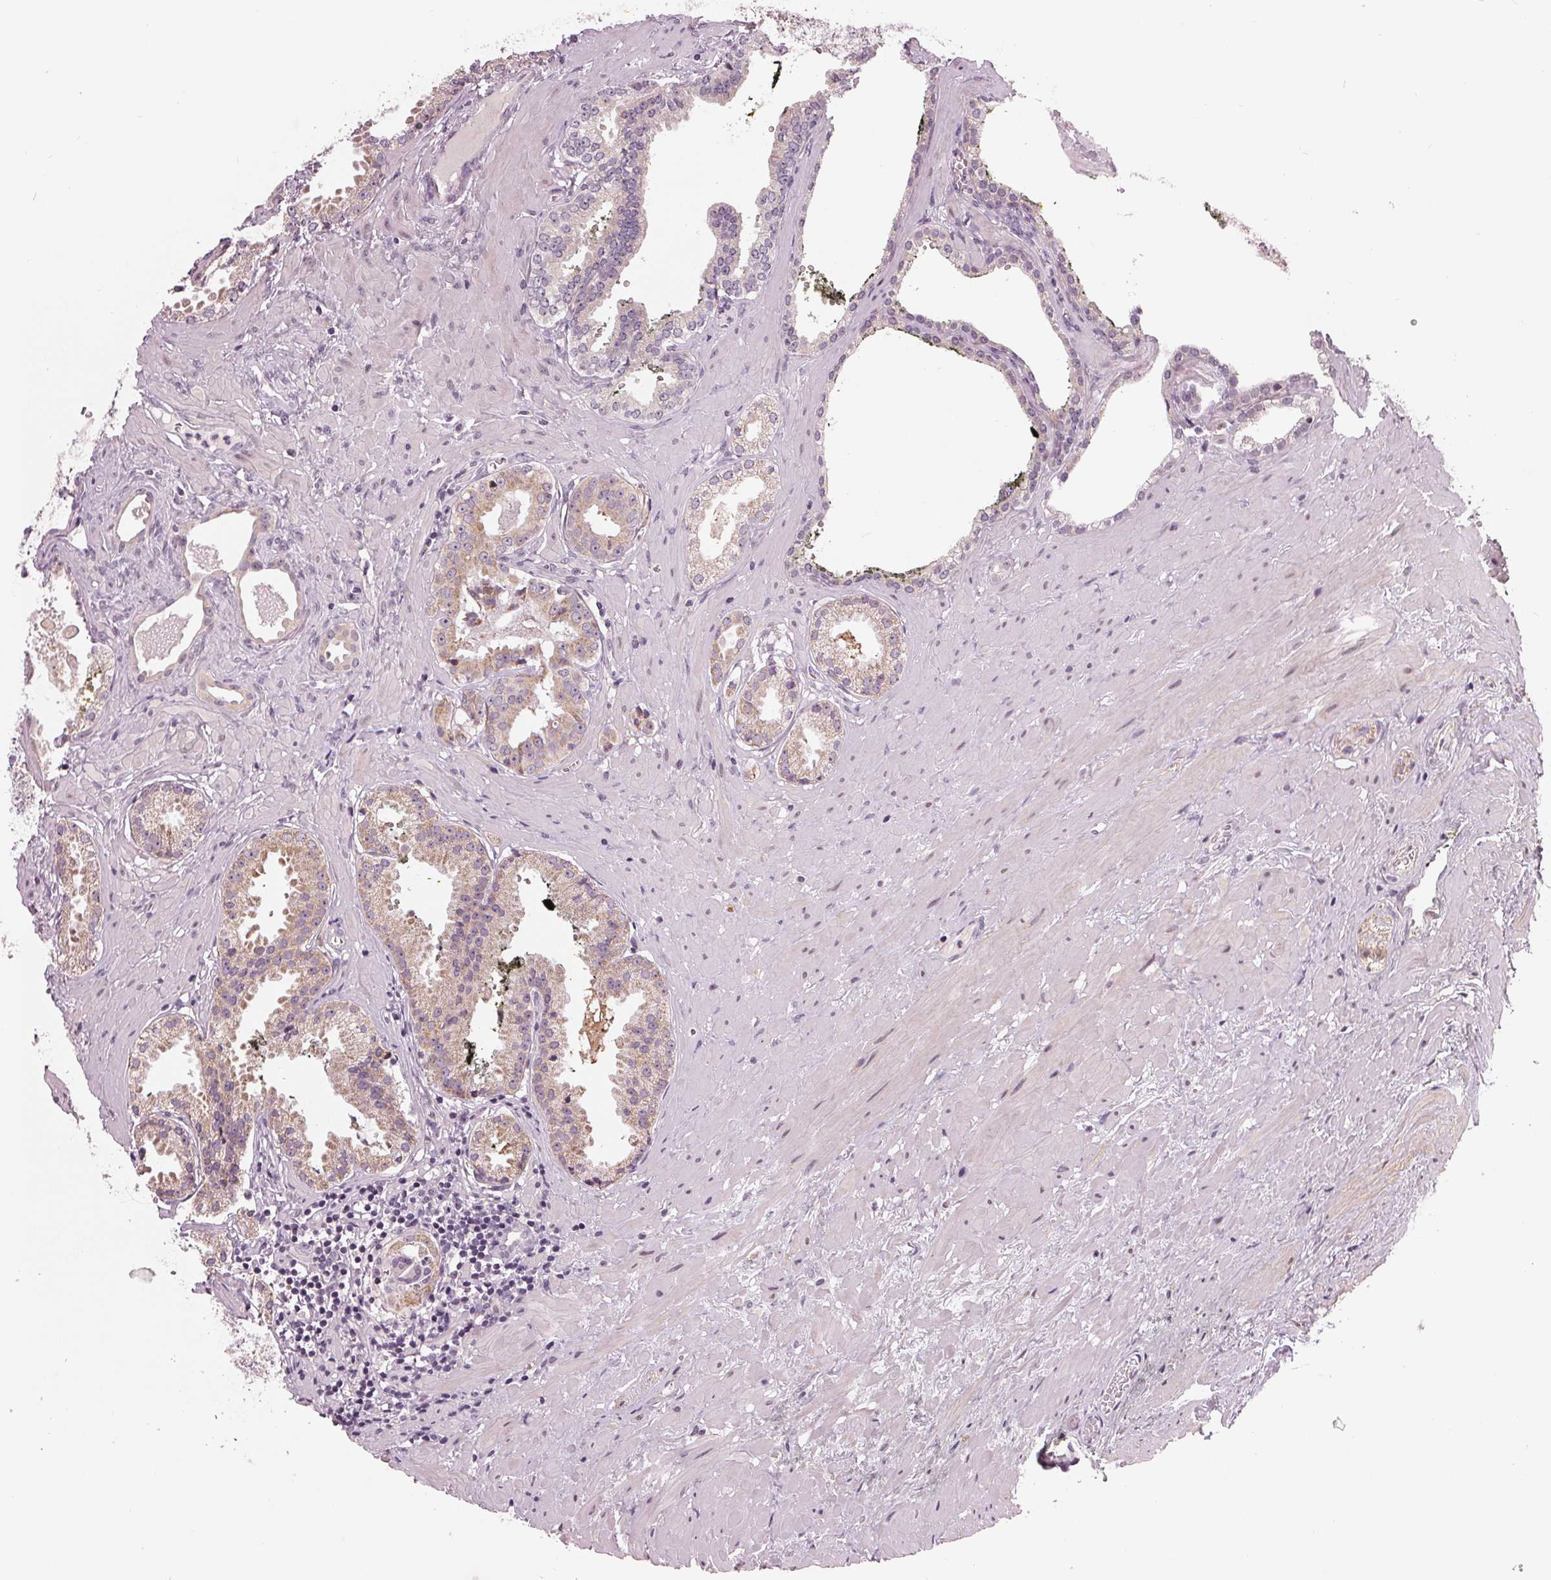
{"staining": {"intensity": "weak", "quantity": "<25%", "location": "cytoplasmic/membranous"}, "tissue": "prostate cancer", "cell_type": "Tumor cells", "image_type": "cancer", "snomed": [{"axis": "morphology", "description": "Adenocarcinoma, NOS"}, {"axis": "morphology", "description": "Adenocarcinoma, Low grade"}, {"axis": "topography", "description": "Prostate"}], "caption": "Protein analysis of adenocarcinoma (low-grade) (prostate) exhibits no significant staining in tumor cells.", "gene": "ZNF605", "patient": {"sex": "male", "age": 64}}